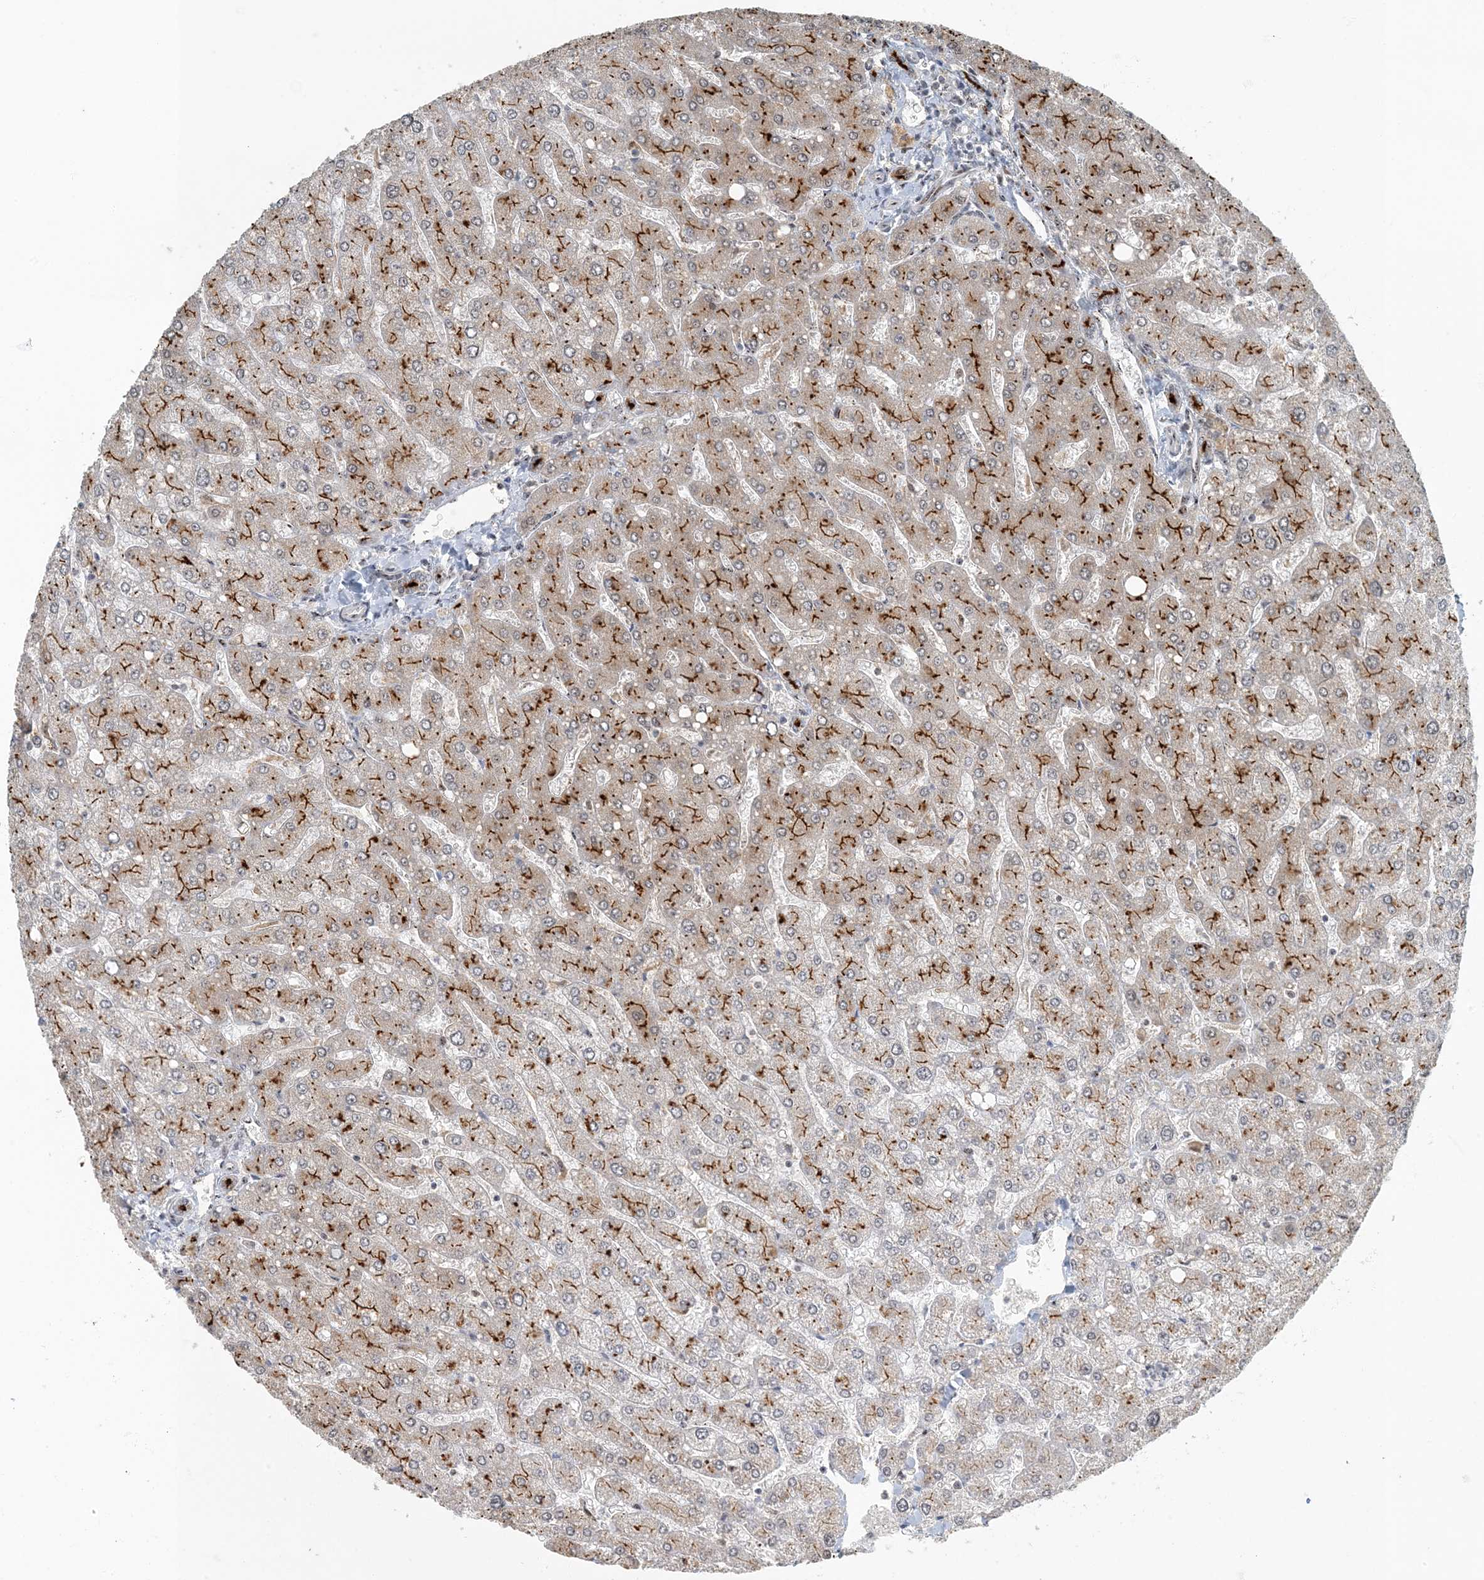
{"staining": {"intensity": "moderate", "quantity": "<25%", "location": "cytoplasmic/membranous"}, "tissue": "liver", "cell_type": "Cholangiocytes", "image_type": "normal", "snomed": [{"axis": "morphology", "description": "Normal tissue, NOS"}, {"axis": "topography", "description": "Liver"}], "caption": "Brown immunohistochemical staining in unremarkable human liver reveals moderate cytoplasmic/membranous positivity in about <25% of cholangiocytes.", "gene": "MBD1", "patient": {"sex": "male", "age": 55}}